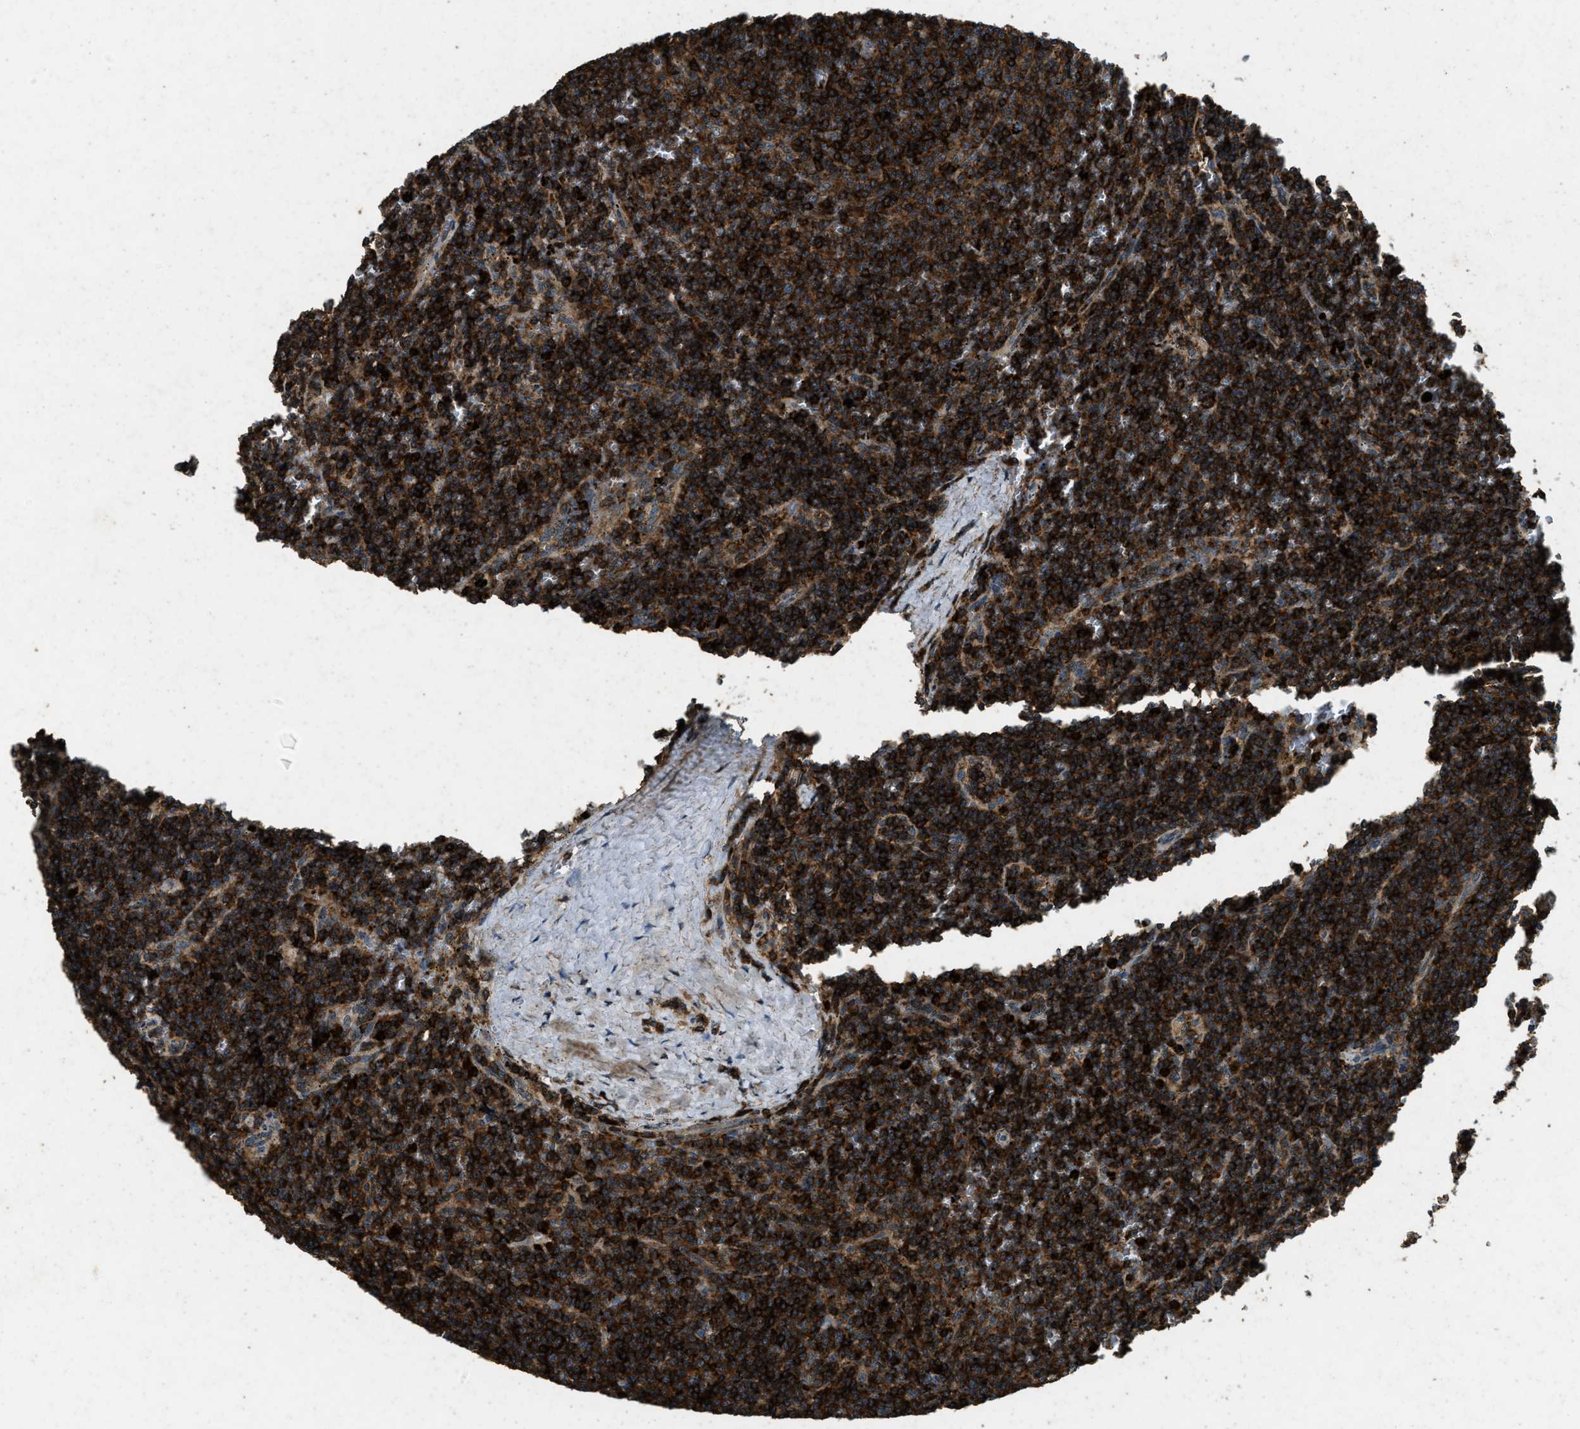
{"staining": {"intensity": "strong", "quantity": ">75%", "location": "cytoplasmic/membranous"}, "tissue": "lymphoma", "cell_type": "Tumor cells", "image_type": "cancer", "snomed": [{"axis": "morphology", "description": "Malignant lymphoma, non-Hodgkin's type, Low grade"}, {"axis": "topography", "description": "Spleen"}], "caption": "A brown stain highlights strong cytoplasmic/membranous positivity of a protein in lymphoma tumor cells. (IHC, brightfield microscopy, high magnification).", "gene": "ATP8B1", "patient": {"sex": "female", "age": 50}}